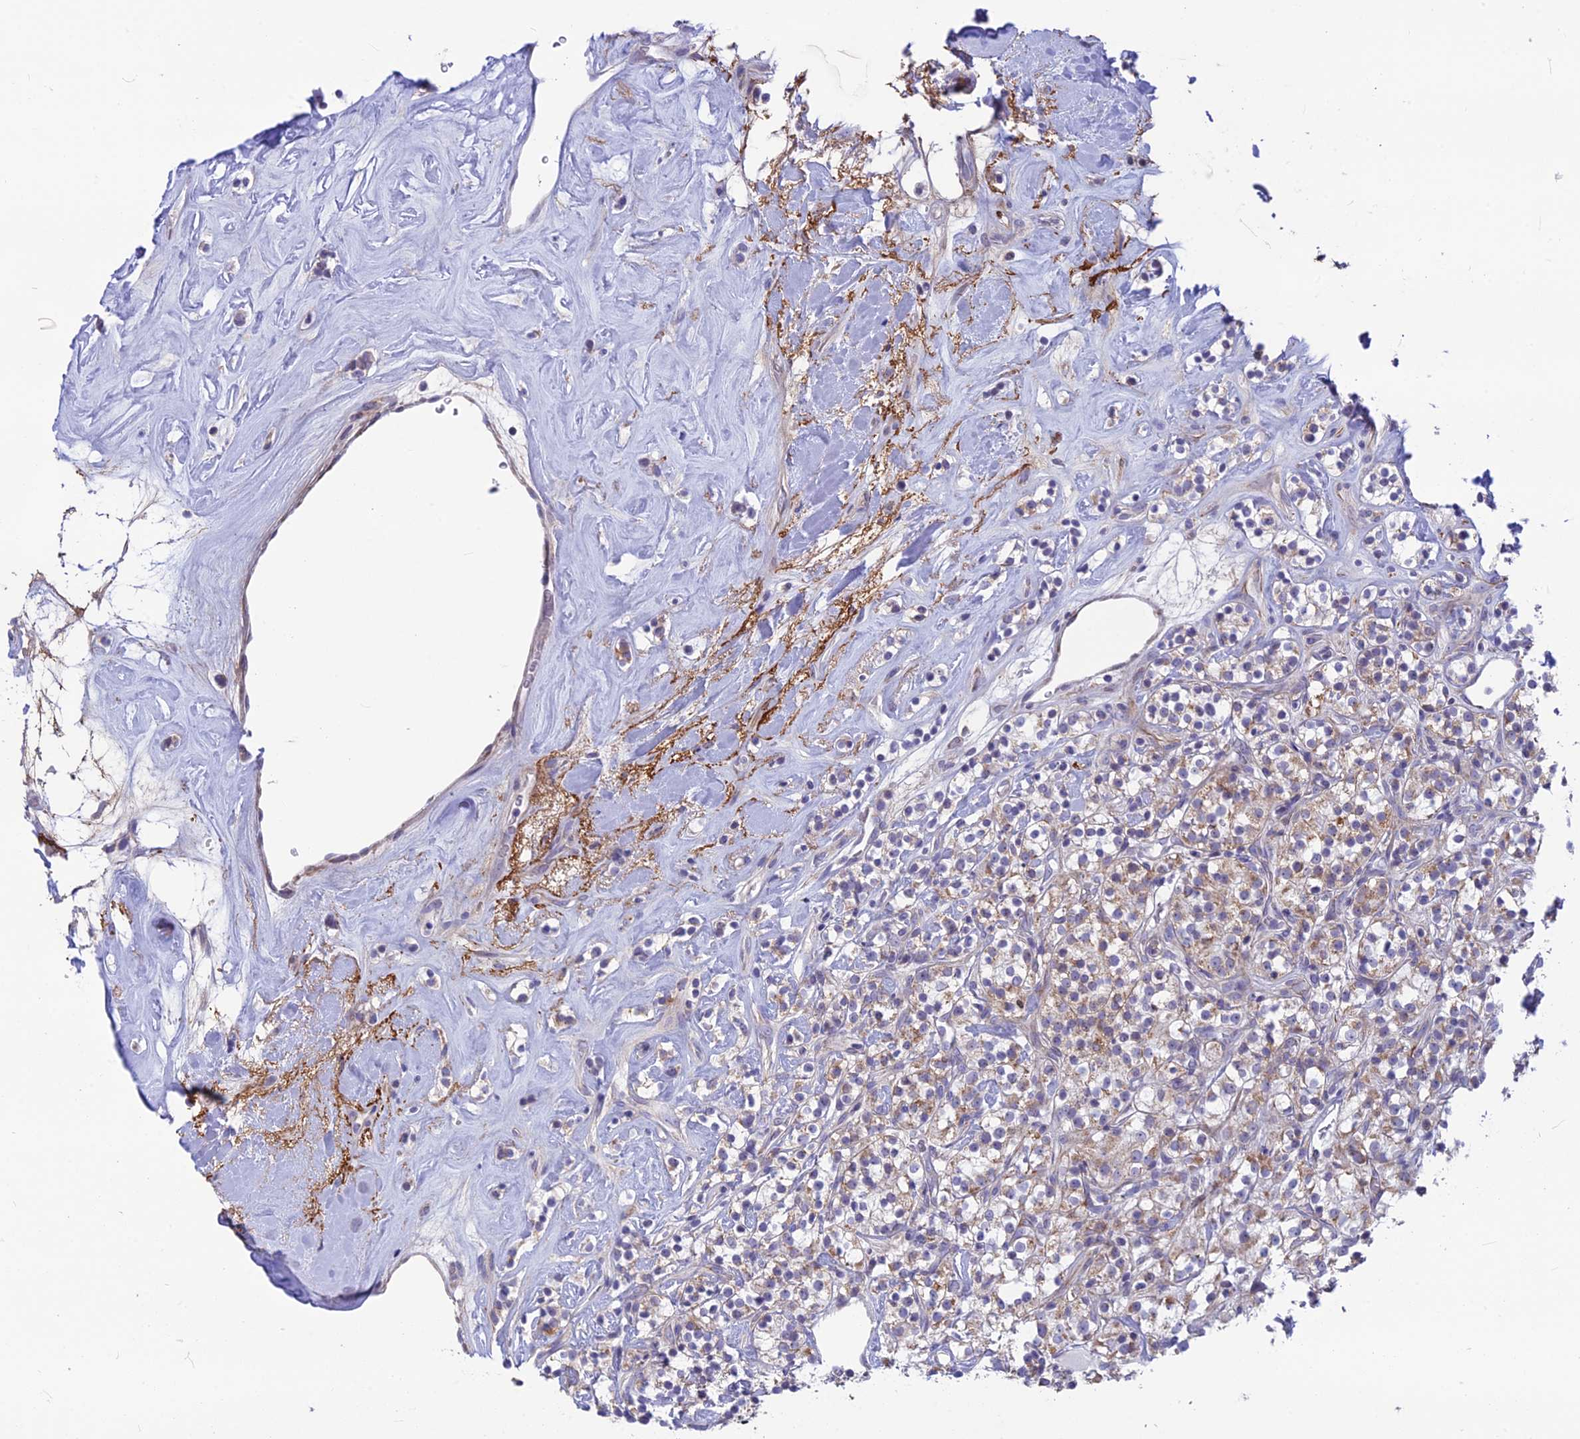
{"staining": {"intensity": "weak", "quantity": "25%-75%", "location": "cytoplasmic/membranous"}, "tissue": "renal cancer", "cell_type": "Tumor cells", "image_type": "cancer", "snomed": [{"axis": "morphology", "description": "Adenocarcinoma, NOS"}, {"axis": "topography", "description": "Kidney"}], "caption": "This is a histology image of immunohistochemistry (IHC) staining of renal adenocarcinoma, which shows weak positivity in the cytoplasmic/membranous of tumor cells.", "gene": "PLAC9", "patient": {"sex": "male", "age": 77}}